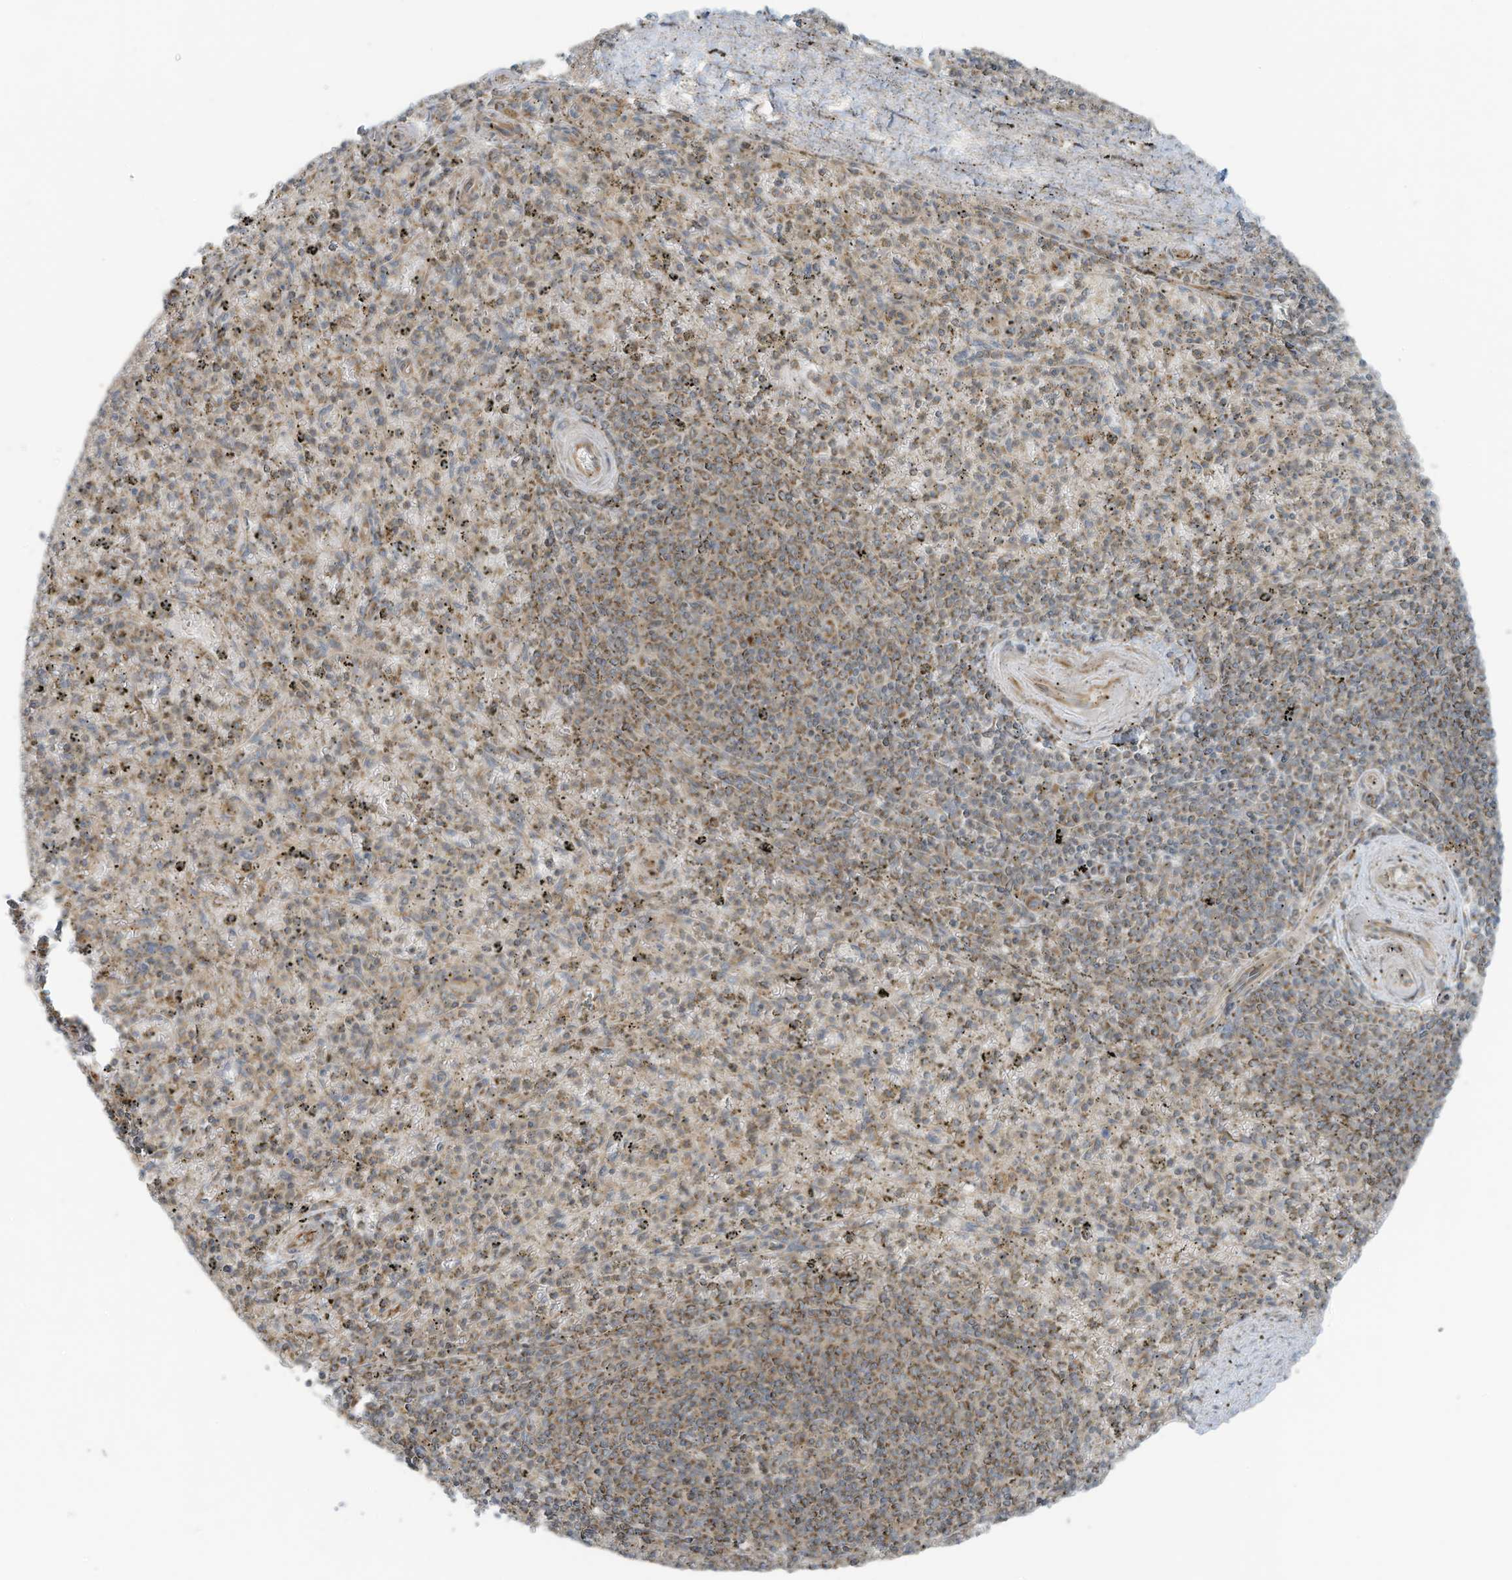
{"staining": {"intensity": "weak", "quantity": "<25%", "location": "cytoplasmic/membranous"}, "tissue": "spleen", "cell_type": "Cells in red pulp", "image_type": "normal", "snomed": [{"axis": "morphology", "description": "Normal tissue, NOS"}, {"axis": "topography", "description": "Spleen"}], "caption": "Immunohistochemistry (IHC) micrograph of benign spleen: spleen stained with DAB (3,3'-diaminobenzidine) displays no significant protein positivity in cells in red pulp.", "gene": "METTL6", "patient": {"sex": "male", "age": 72}}